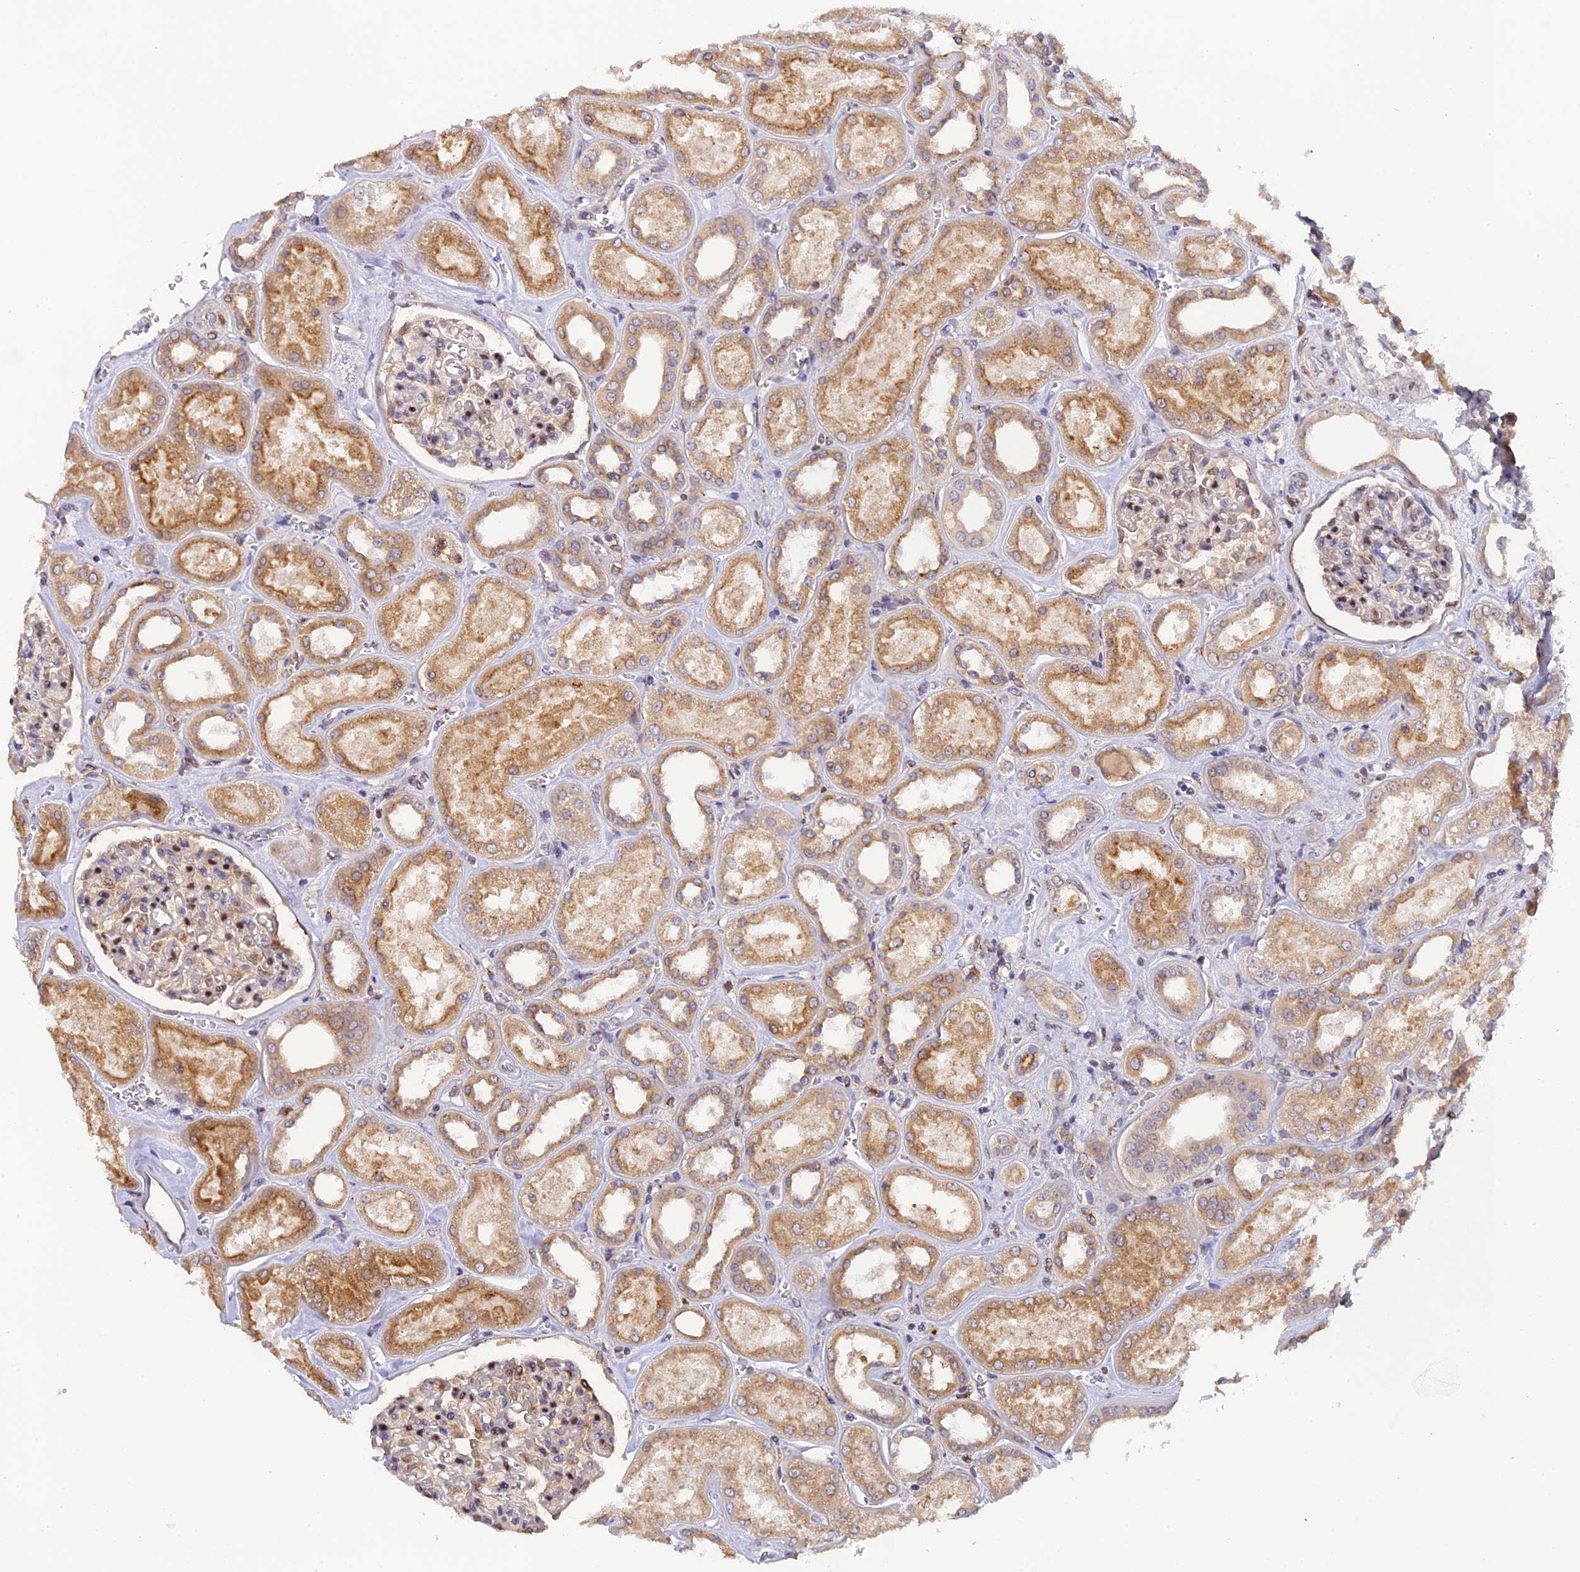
{"staining": {"intensity": "moderate", "quantity": "<25%", "location": "nuclear"}, "tissue": "kidney", "cell_type": "Cells in glomeruli", "image_type": "normal", "snomed": [{"axis": "morphology", "description": "Normal tissue, NOS"}, {"axis": "morphology", "description": "Adenocarcinoma, NOS"}, {"axis": "topography", "description": "Kidney"}], "caption": "Immunohistochemistry (IHC) (DAB) staining of unremarkable kidney displays moderate nuclear protein staining in about <25% of cells in glomeruli.", "gene": "SNX17", "patient": {"sex": "female", "age": 68}}